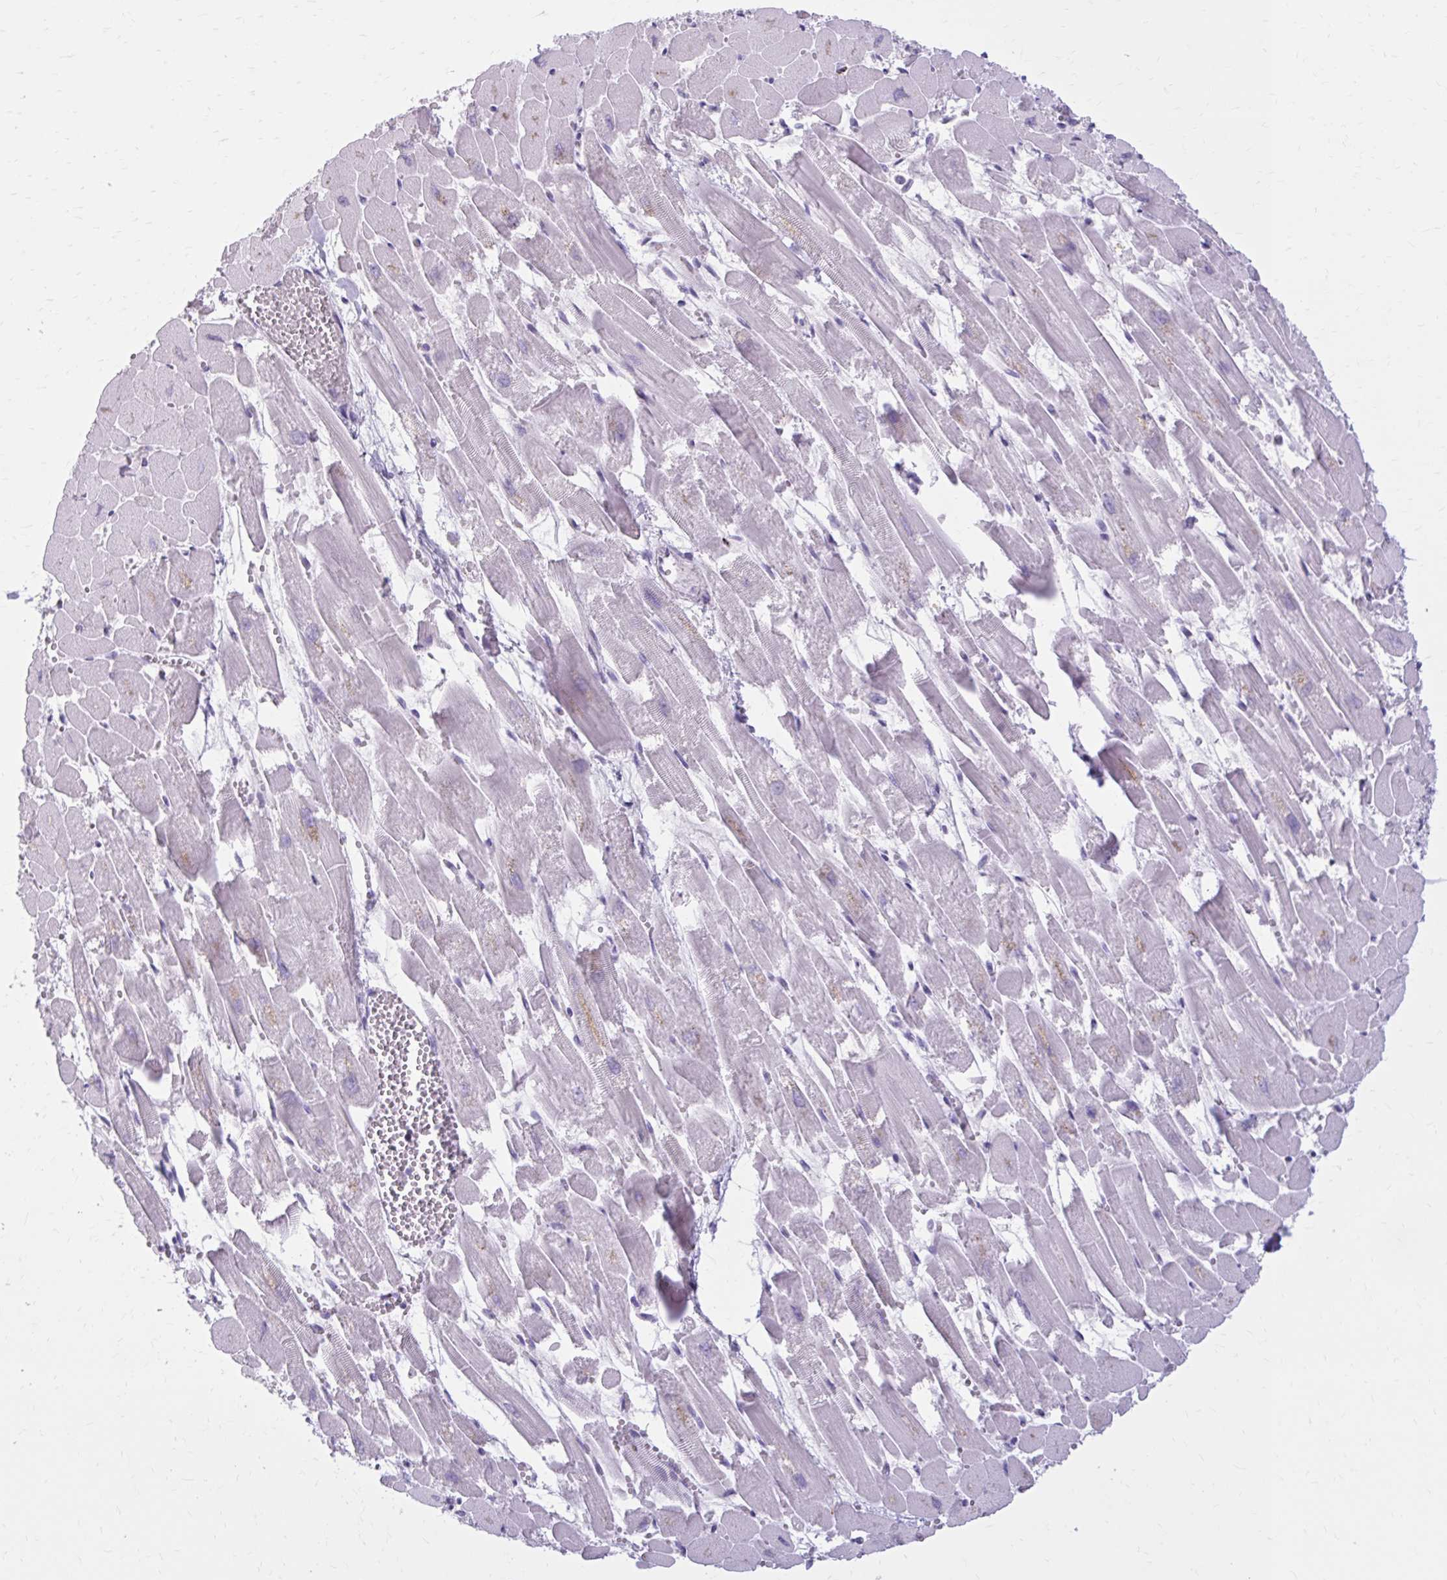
{"staining": {"intensity": "negative", "quantity": "none", "location": "none"}, "tissue": "heart muscle", "cell_type": "Cardiomyocytes", "image_type": "normal", "snomed": [{"axis": "morphology", "description": "Normal tissue, NOS"}, {"axis": "topography", "description": "Heart"}], "caption": "Micrograph shows no significant protein expression in cardiomyocytes of unremarkable heart muscle.", "gene": "OR4B1", "patient": {"sex": "female", "age": 52}}